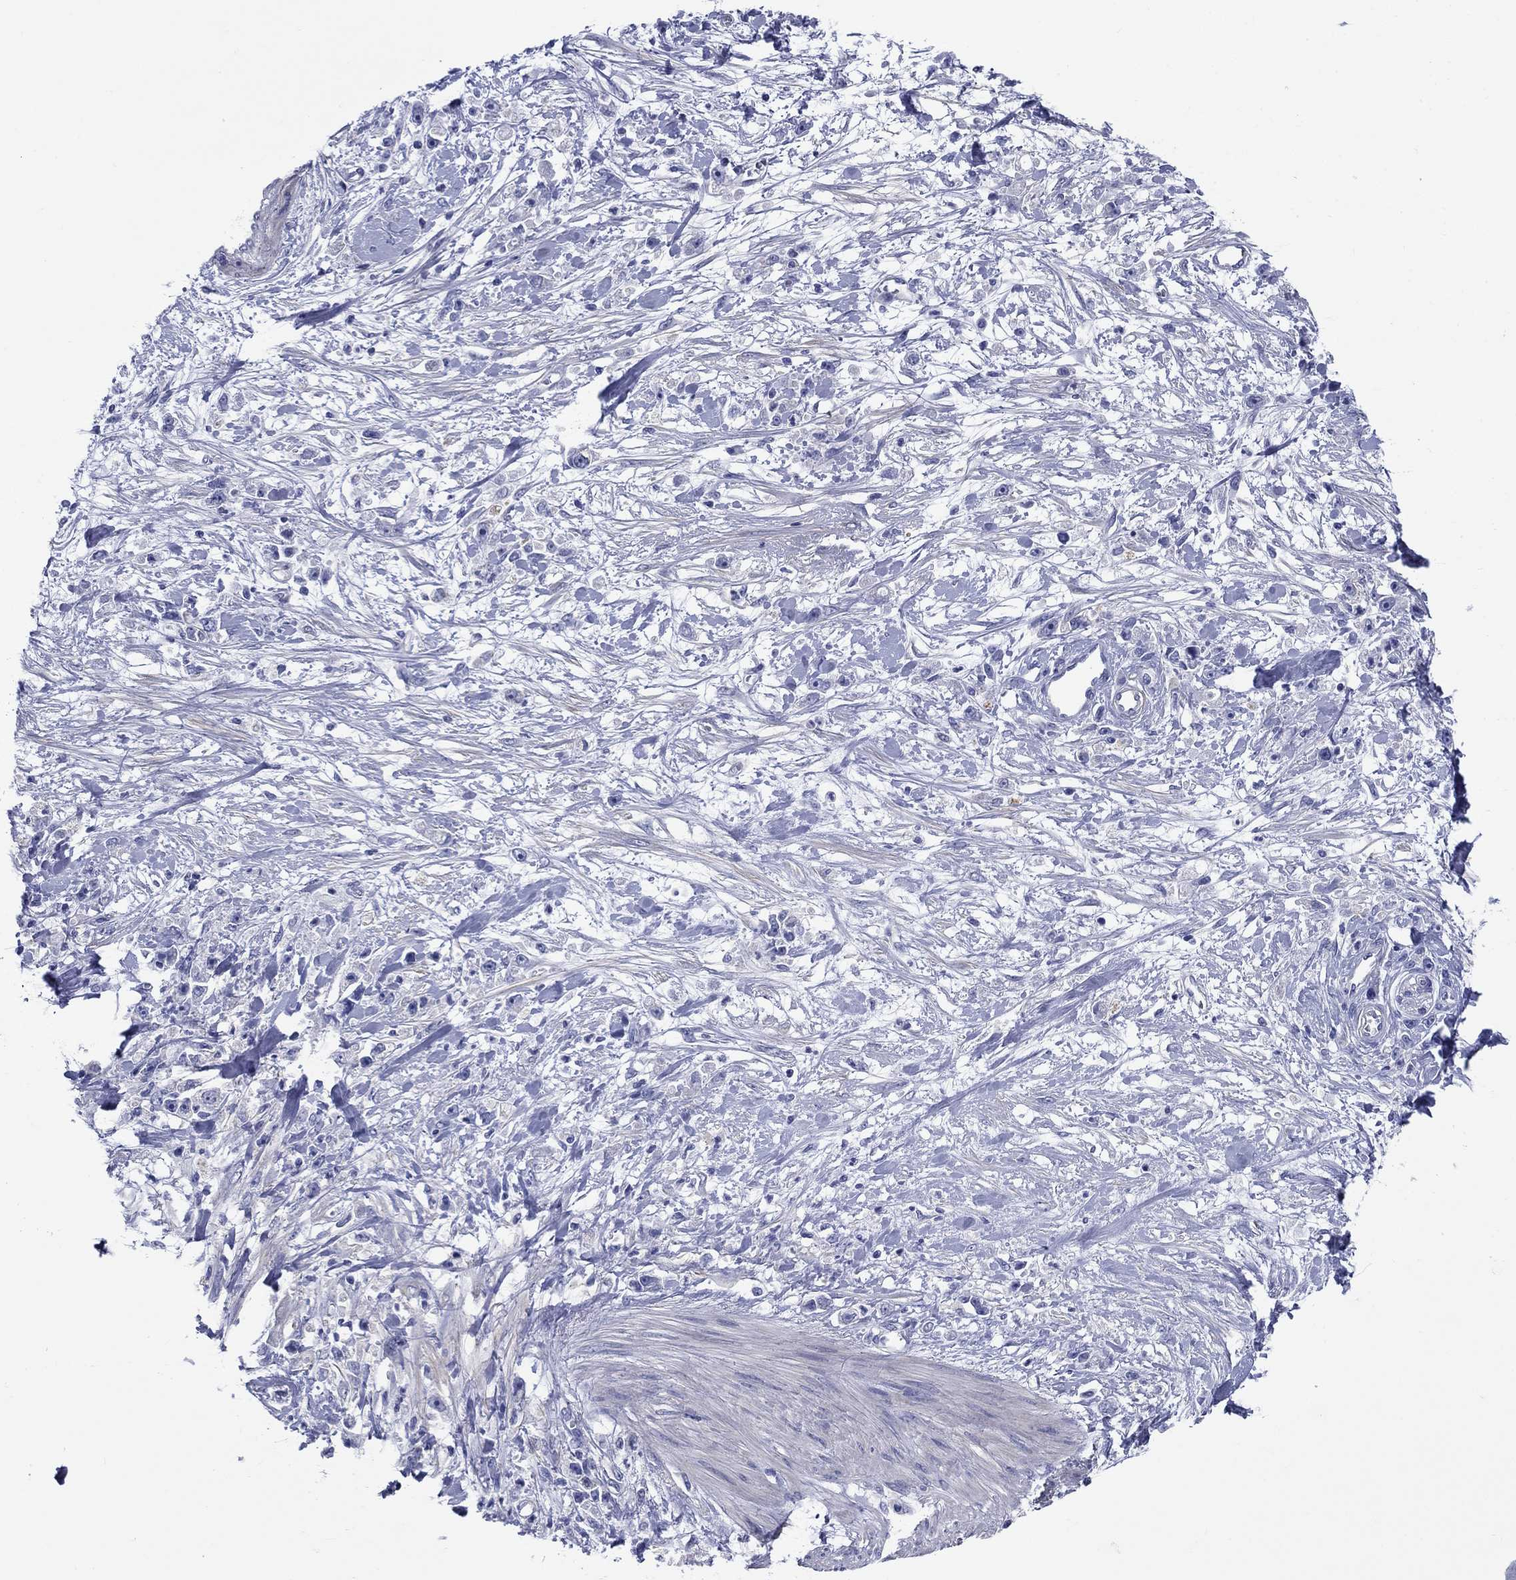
{"staining": {"intensity": "negative", "quantity": "none", "location": "none"}, "tissue": "stomach cancer", "cell_type": "Tumor cells", "image_type": "cancer", "snomed": [{"axis": "morphology", "description": "Adenocarcinoma, NOS"}, {"axis": "topography", "description": "Stomach"}], "caption": "The immunohistochemistry (IHC) micrograph has no significant positivity in tumor cells of stomach cancer (adenocarcinoma) tissue. (Stains: DAB (3,3'-diaminobenzidine) immunohistochemistry with hematoxylin counter stain, Microscopy: brightfield microscopy at high magnification).", "gene": "PRKCG", "patient": {"sex": "female", "age": 59}}